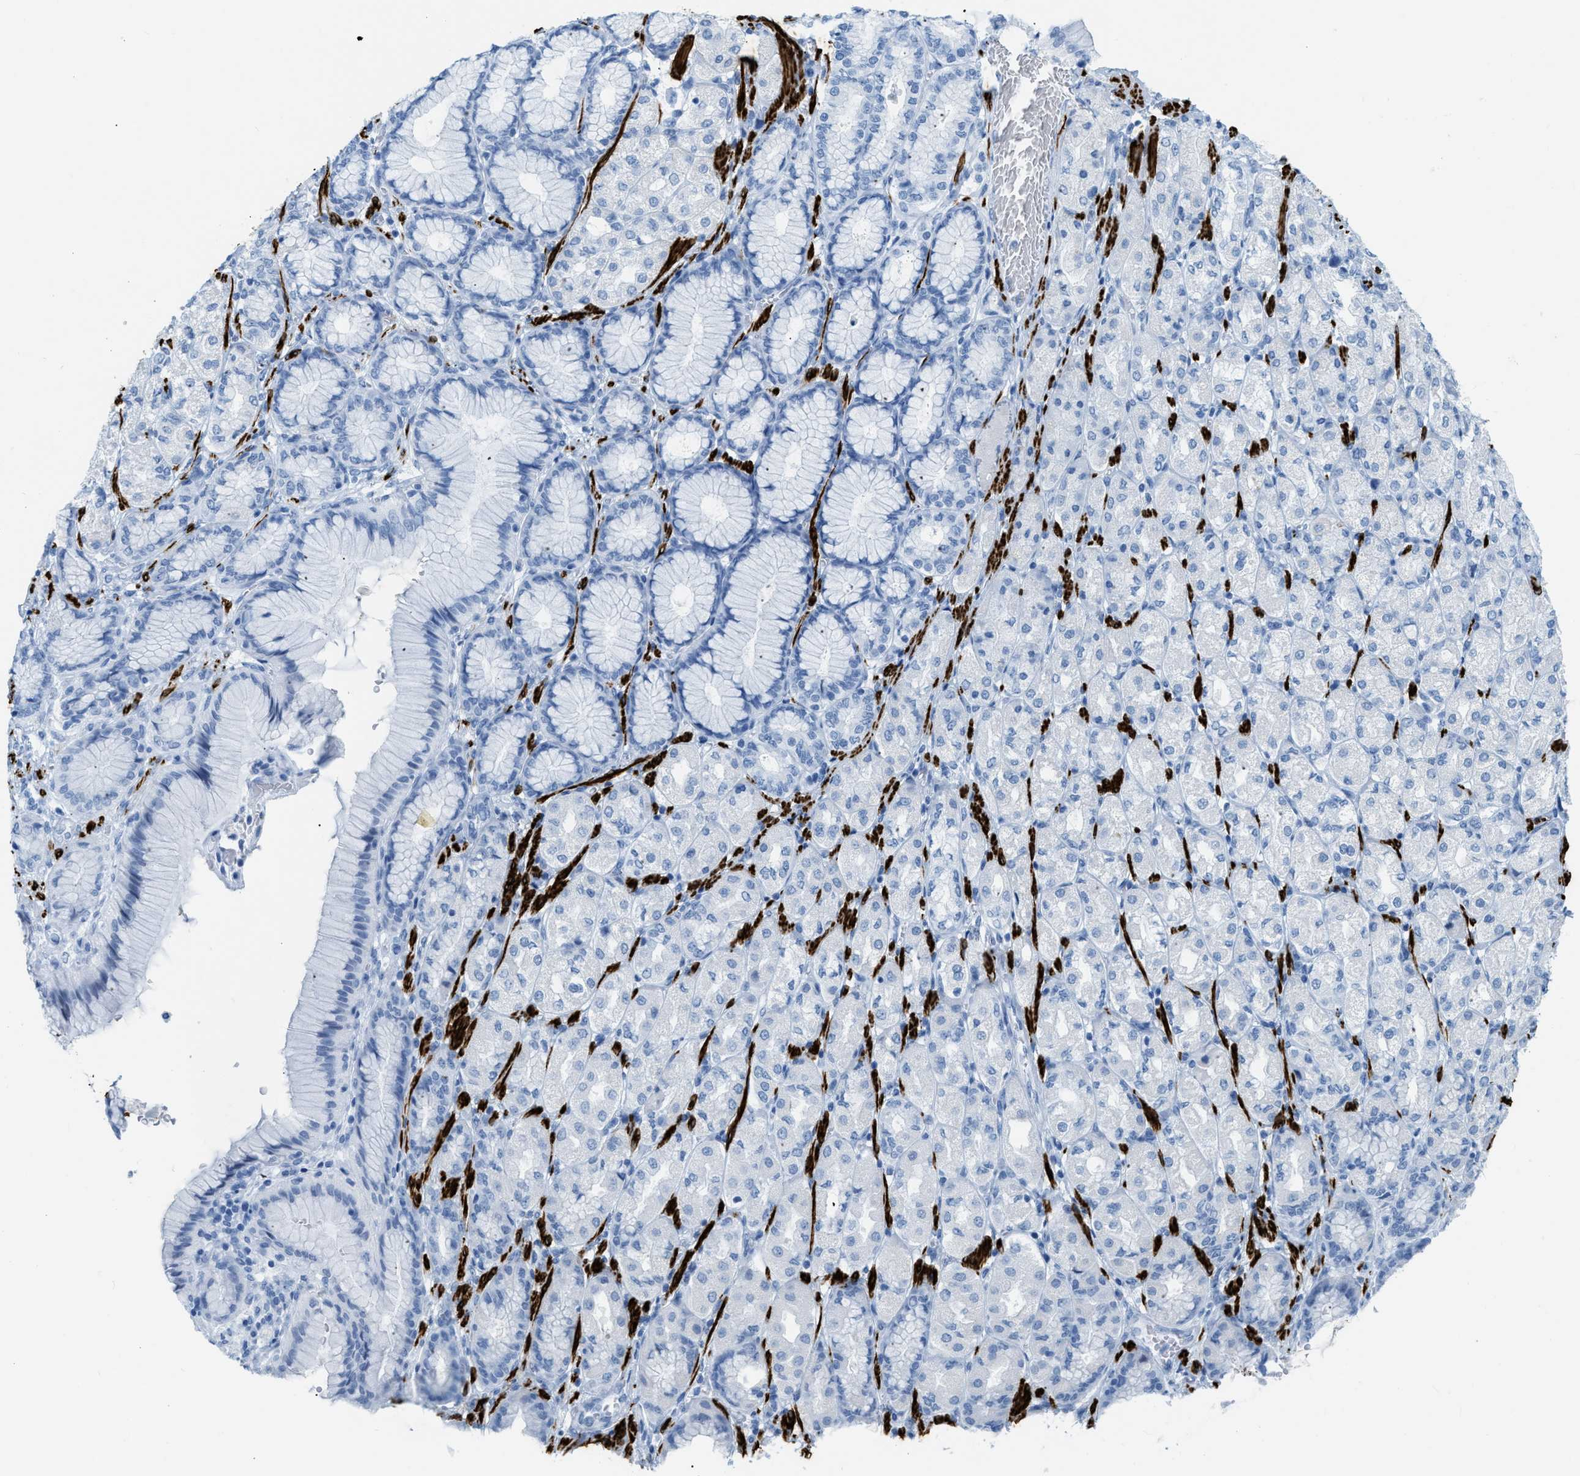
{"staining": {"intensity": "negative", "quantity": "none", "location": "none"}, "tissue": "stomach cancer", "cell_type": "Tumor cells", "image_type": "cancer", "snomed": [{"axis": "morphology", "description": "Adenocarcinoma, NOS"}, {"axis": "topography", "description": "Stomach"}], "caption": "Histopathology image shows no protein positivity in tumor cells of adenocarcinoma (stomach) tissue. (Brightfield microscopy of DAB (3,3'-diaminobenzidine) IHC at high magnification).", "gene": "DES", "patient": {"sex": "female", "age": 65}}